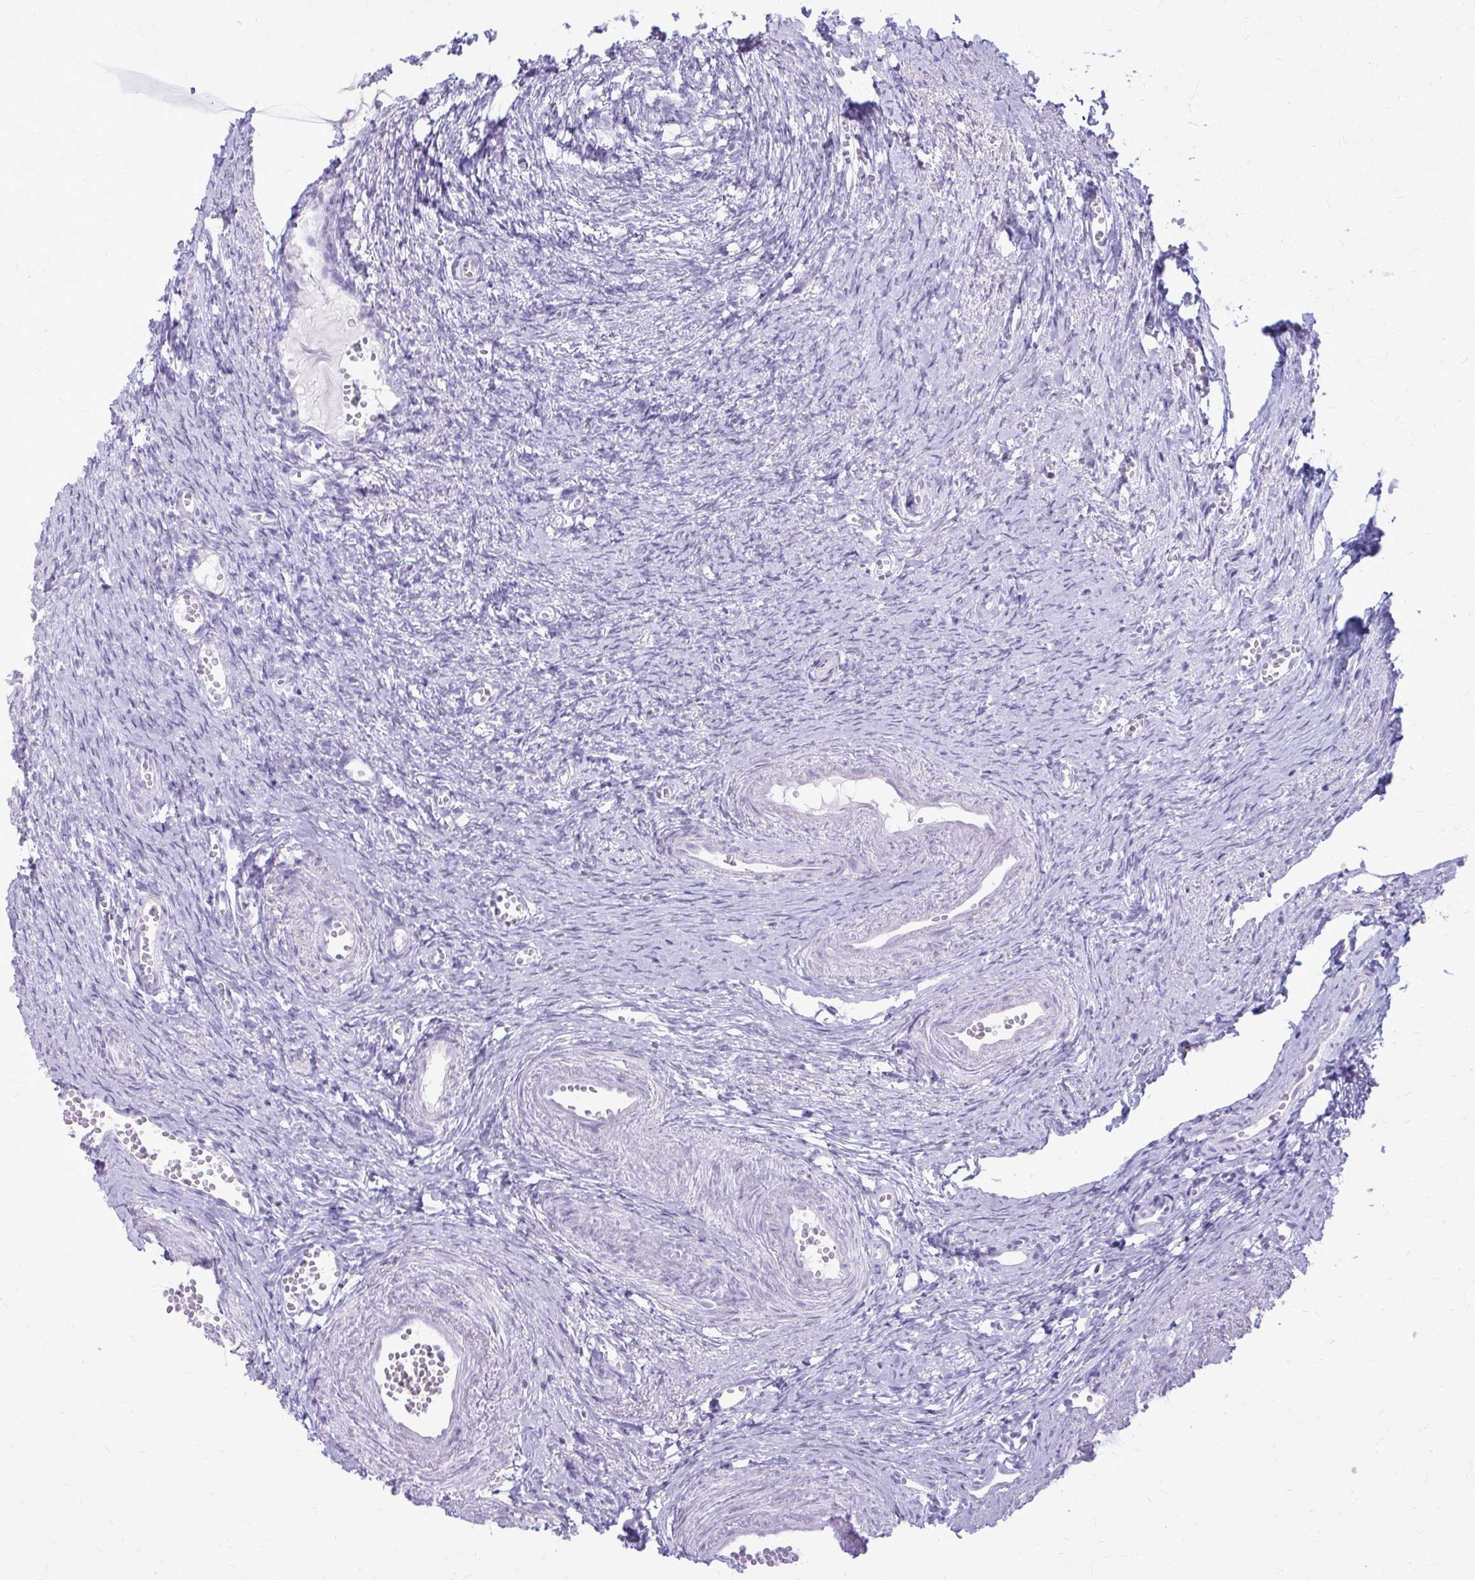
{"staining": {"intensity": "negative", "quantity": "none", "location": "none"}, "tissue": "ovary", "cell_type": "Follicle cells", "image_type": "normal", "snomed": [{"axis": "morphology", "description": "Normal tissue, NOS"}, {"axis": "topography", "description": "Ovary"}], "caption": "IHC of benign ovary displays no expression in follicle cells. Brightfield microscopy of IHC stained with DAB (brown) and hematoxylin (blue), captured at high magnification.", "gene": "KRT5", "patient": {"sex": "female", "age": 41}}